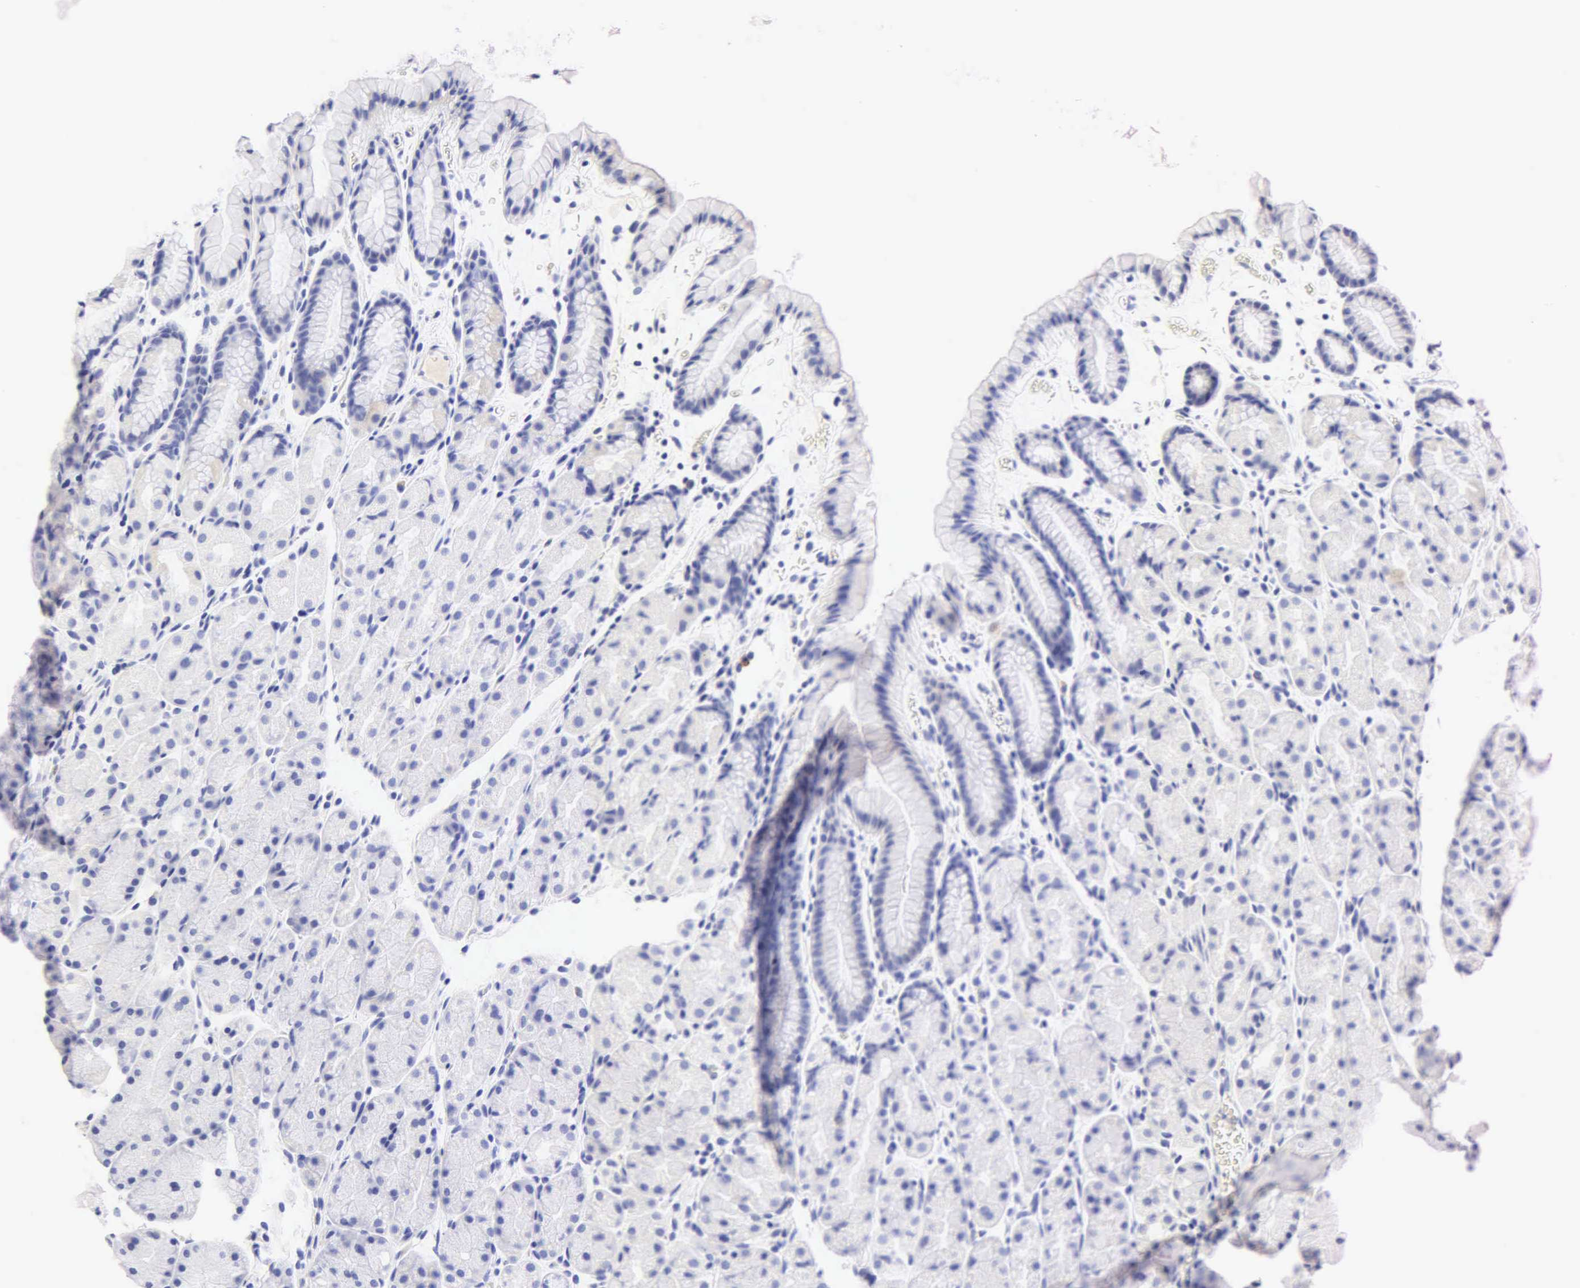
{"staining": {"intensity": "negative", "quantity": "none", "location": "none"}, "tissue": "stomach", "cell_type": "Glandular cells", "image_type": "normal", "snomed": [{"axis": "morphology", "description": "Adenocarcinoma, NOS"}, {"axis": "topography", "description": "Stomach, upper"}], "caption": "Image shows no protein positivity in glandular cells of unremarkable stomach. The staining was performed using DAB to visualize the protein expression in brown, while the nuclei were stained in blue with hematoxylin (Magnification: 20x).", "gene": "NKX2", "patient": {"sex": "male", "age": 47}}